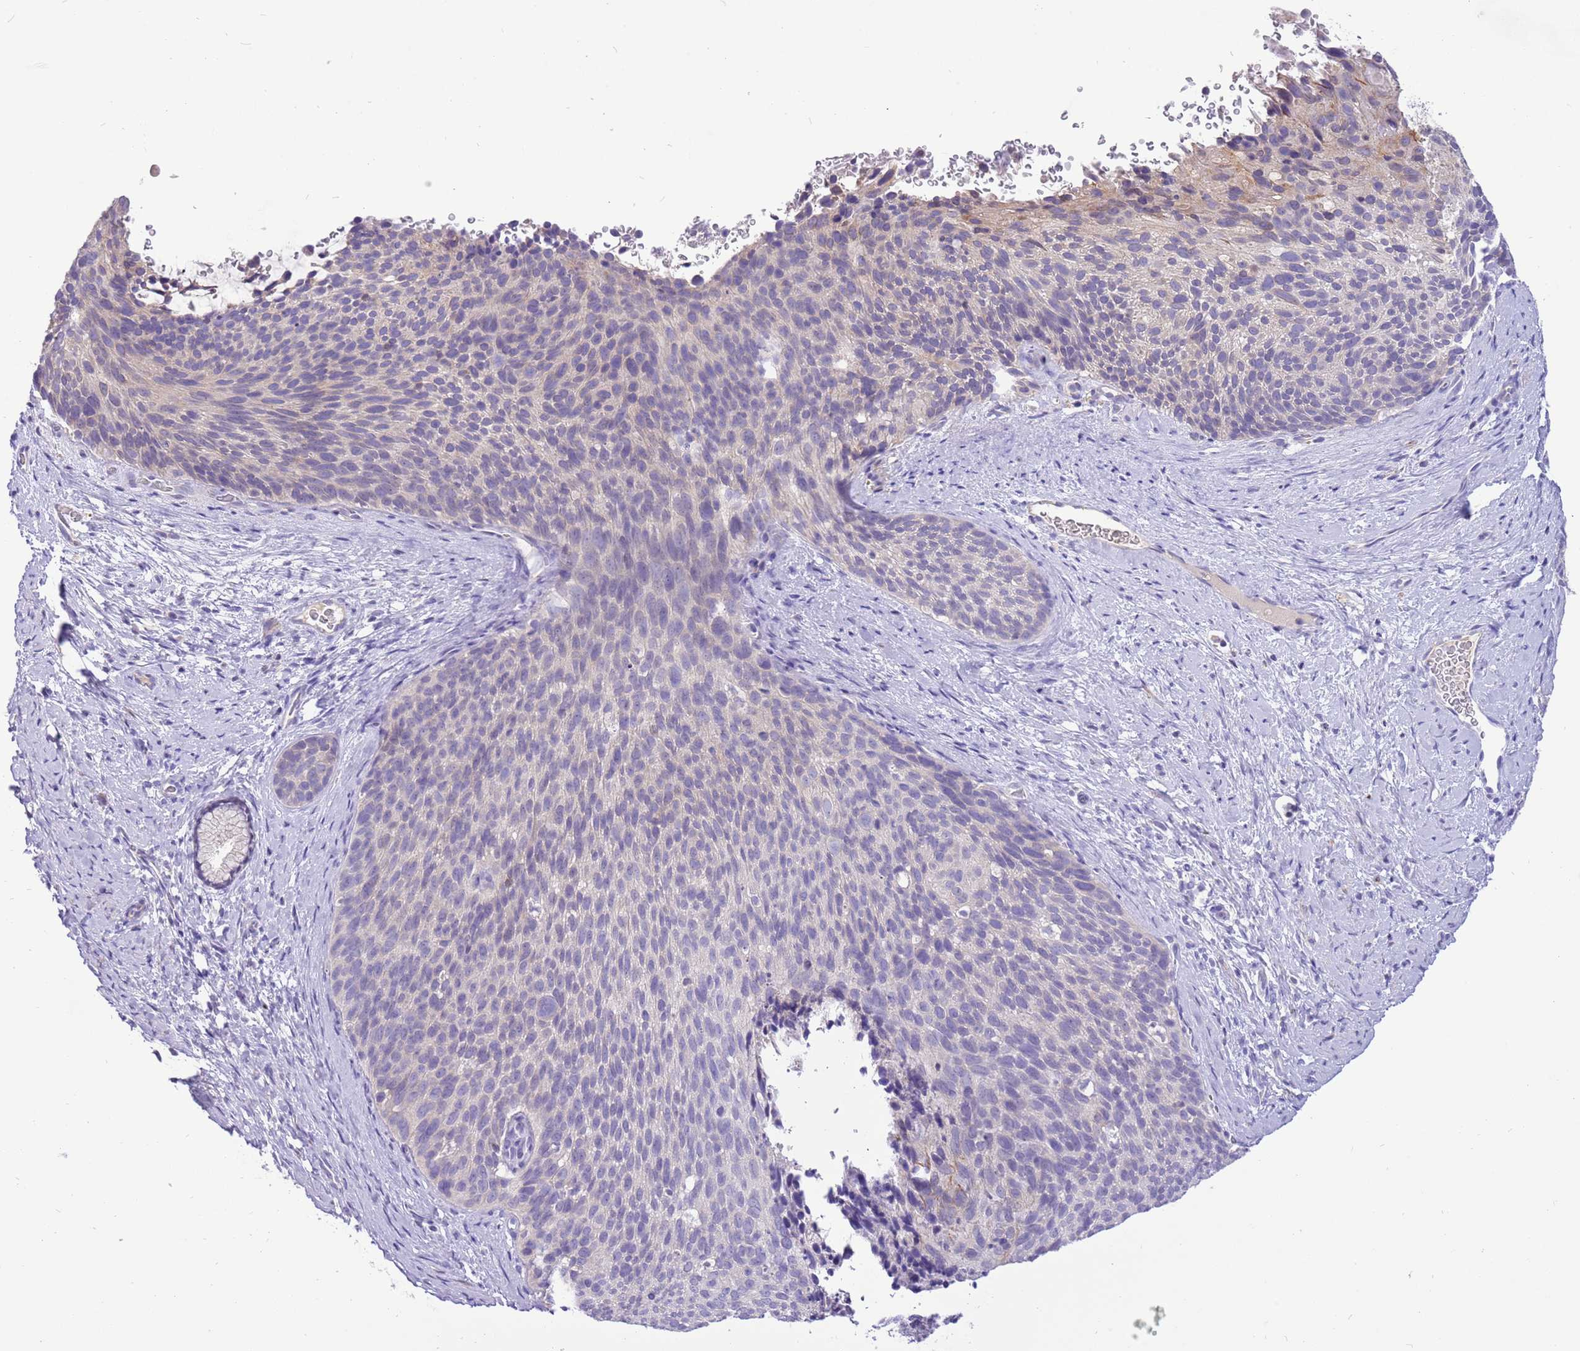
{"staining": {"intensity": "negative", "quantity": "none", "location": "none"}, "tissue": "cervical cancer", "cell_type": "Tumor cells", "image_type": "cancer", "snomed": [{"axis": "morphology", "description": "Squamous cell carcinoma, NOS"}, {"axis": "topography", "description": "Cervix"}], "caption": "Immunohistochemical staining of cervical cancer (squamous cell carcinoma) reveals no significant positivity in tumor cells.", "gene": "GLCE", "patient": {"sex": "female", "age": 80}}